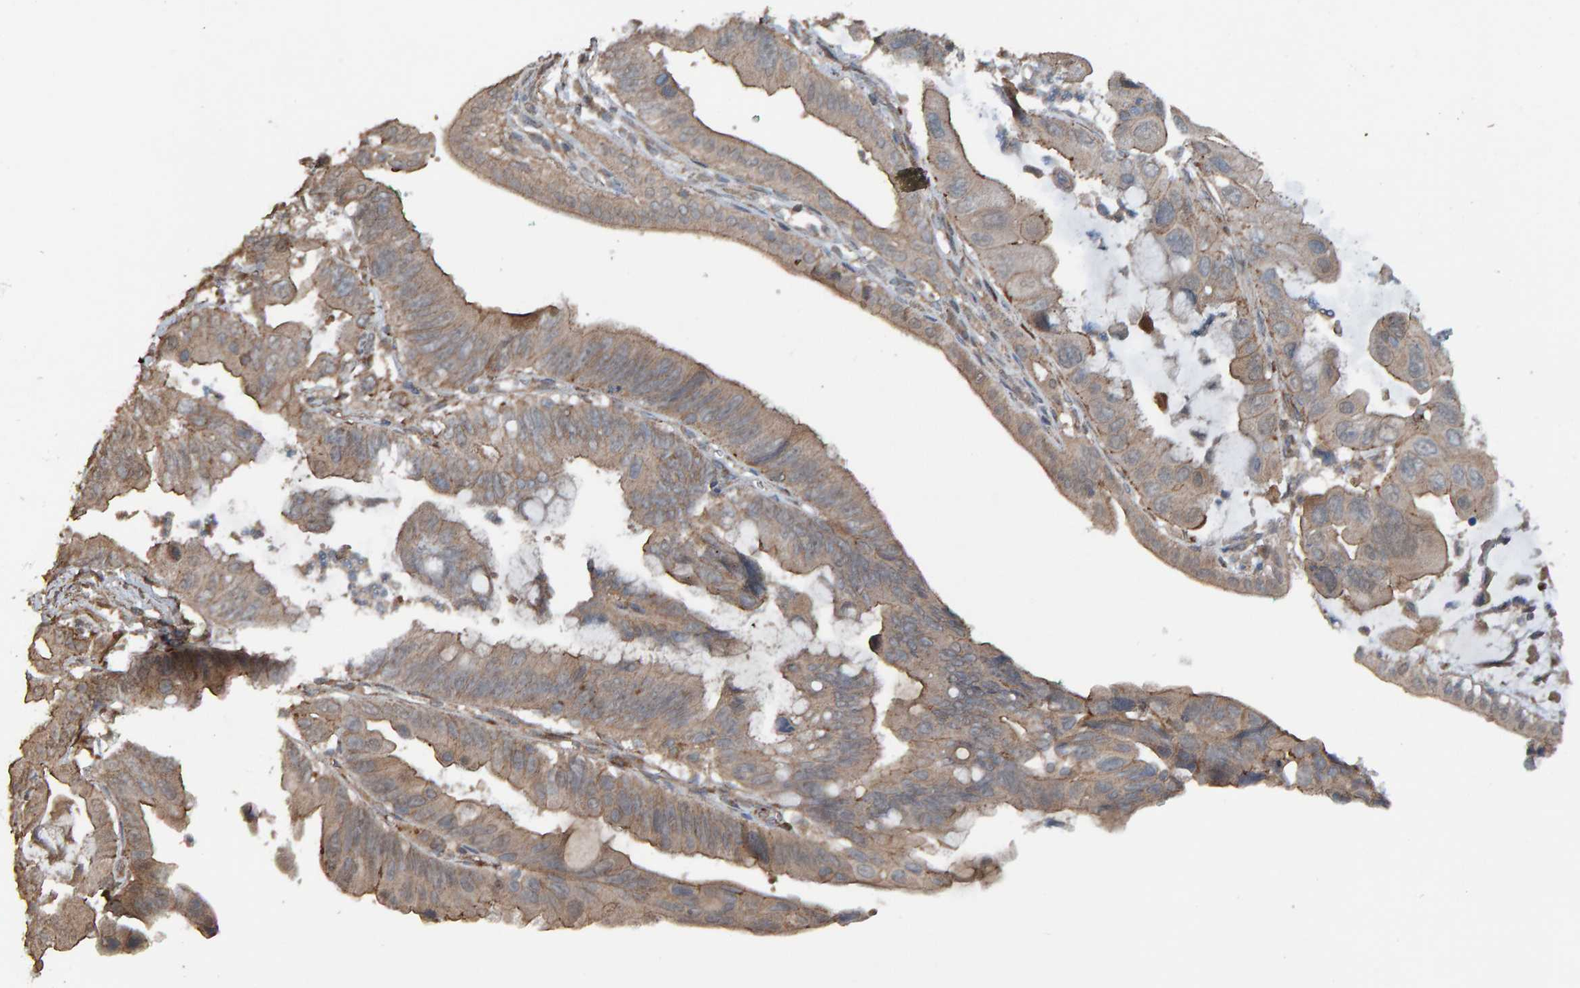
{"staining": {"intensity": "moderate", "quantity": "25%-75%", "location": "cytoplasmic/membranous"}, "tissue": "pancreatic cancer", "cell_type": "Tumor cells", "image_type": "cancer", "snomed": [{"axis": "morphology", "description": "Adenocarcinoma, NOS"}, {"axis": "topography", "description": "Pancreas"}], "caption": "Approximately 25%-75% of tumor cells in human pancreatic cancer (adenocarcinoma) demonstrate moderate cytoplasmic/membranous protein staining as visualized by brown immunohistochemical staining.", "gene": "DUS1L", "patient": {"sex": "female", "age": 72}}